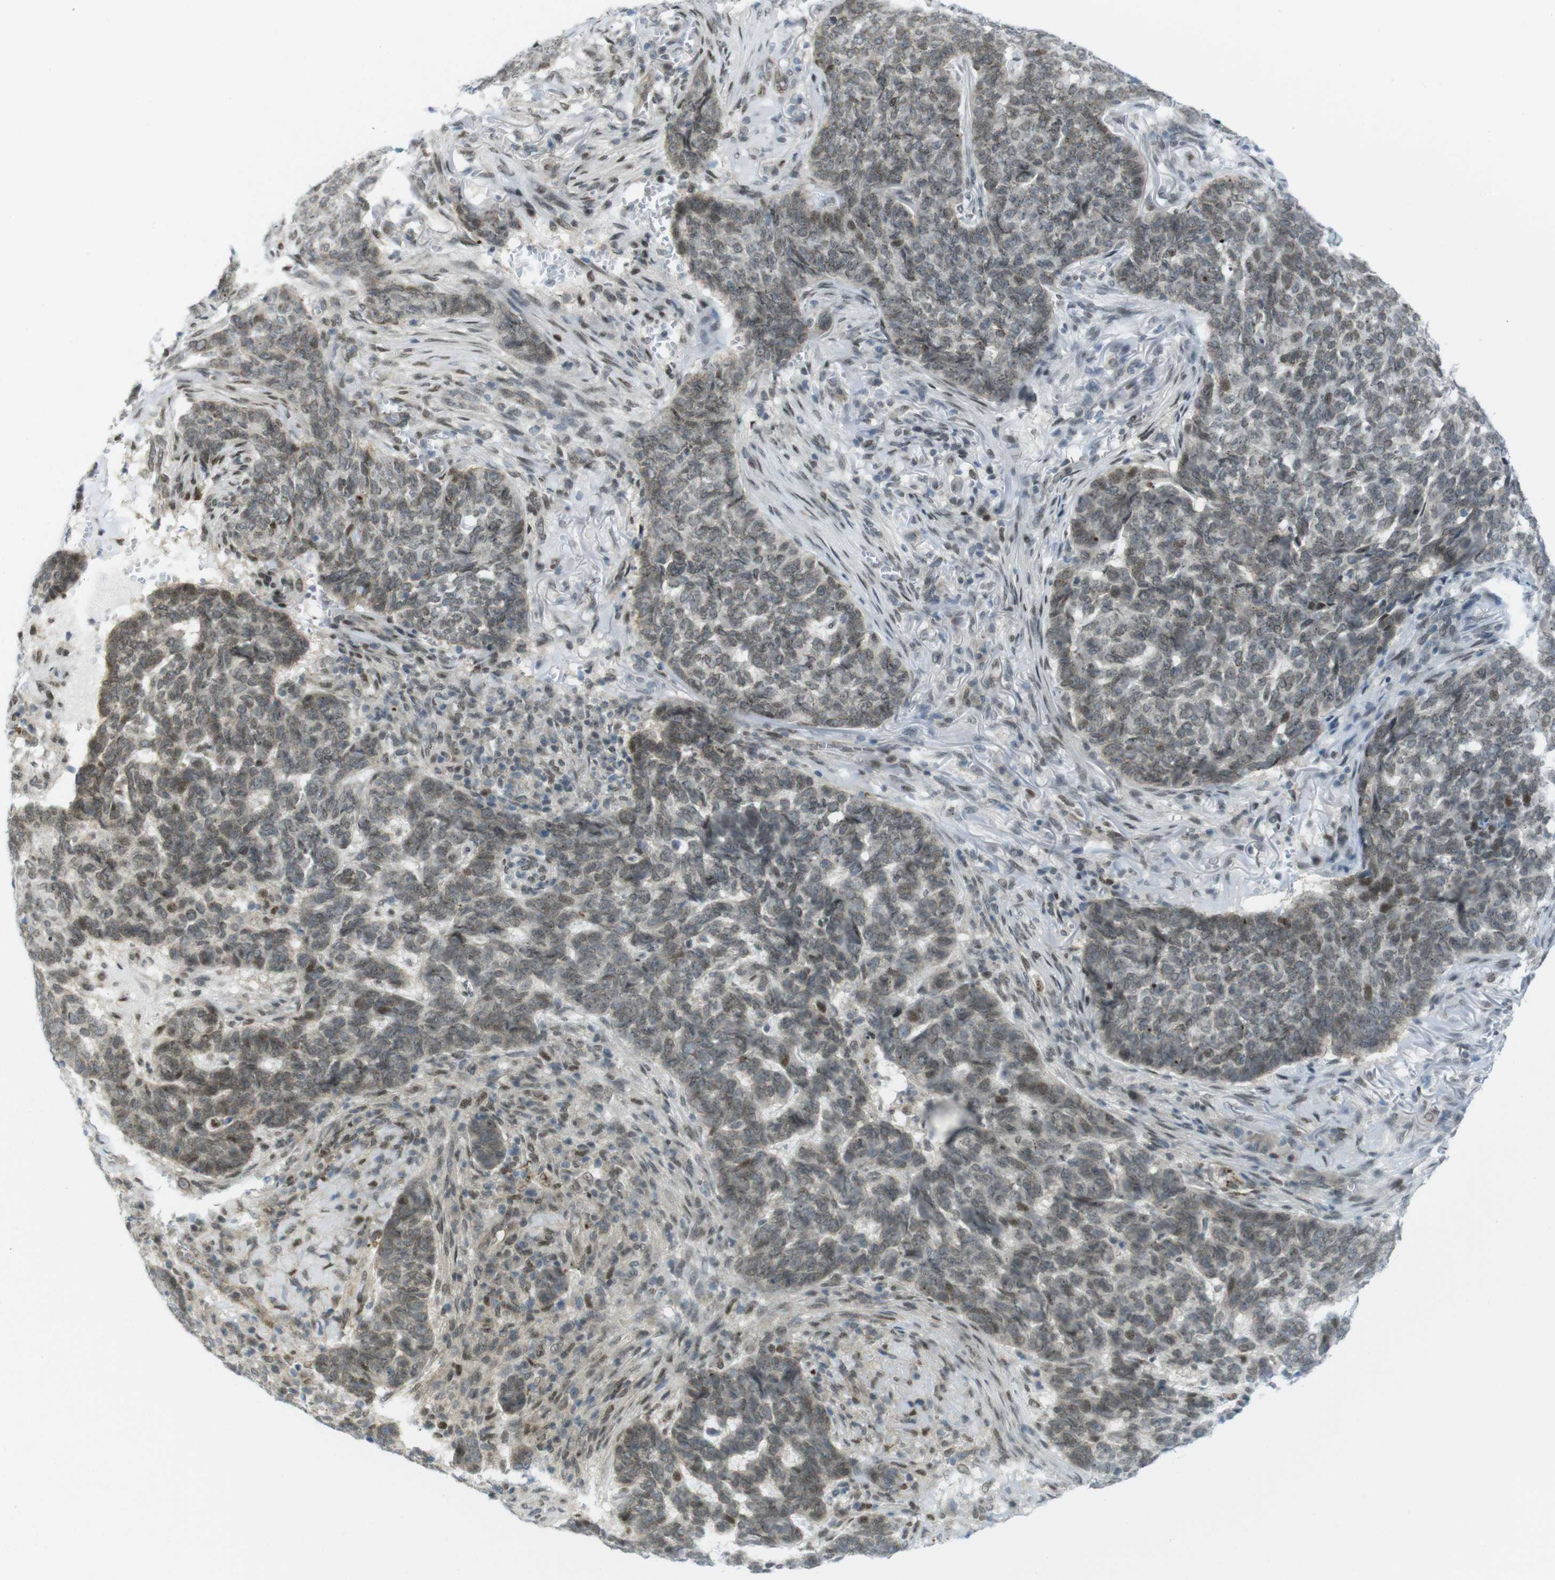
{"staining": {"intensity": "weak", "quantity": ">75%", "location": "nuclear"}, "tissue": "skin cancer", "cell_type": "Tumor cells", "image_type": "cancer", "snomed": [{"axis": "morphology", "description": "Basal cell carcinoma"}, {"axis": "topography", "description": "Skin"}], "caption": "Skin cancer tissue exhibits weak nuclear expression in approximately >75% of tumor cells, visualized by immunohistochemistry.", "gene": "UBB", "patient": {"sex": "male", "age": 85}}